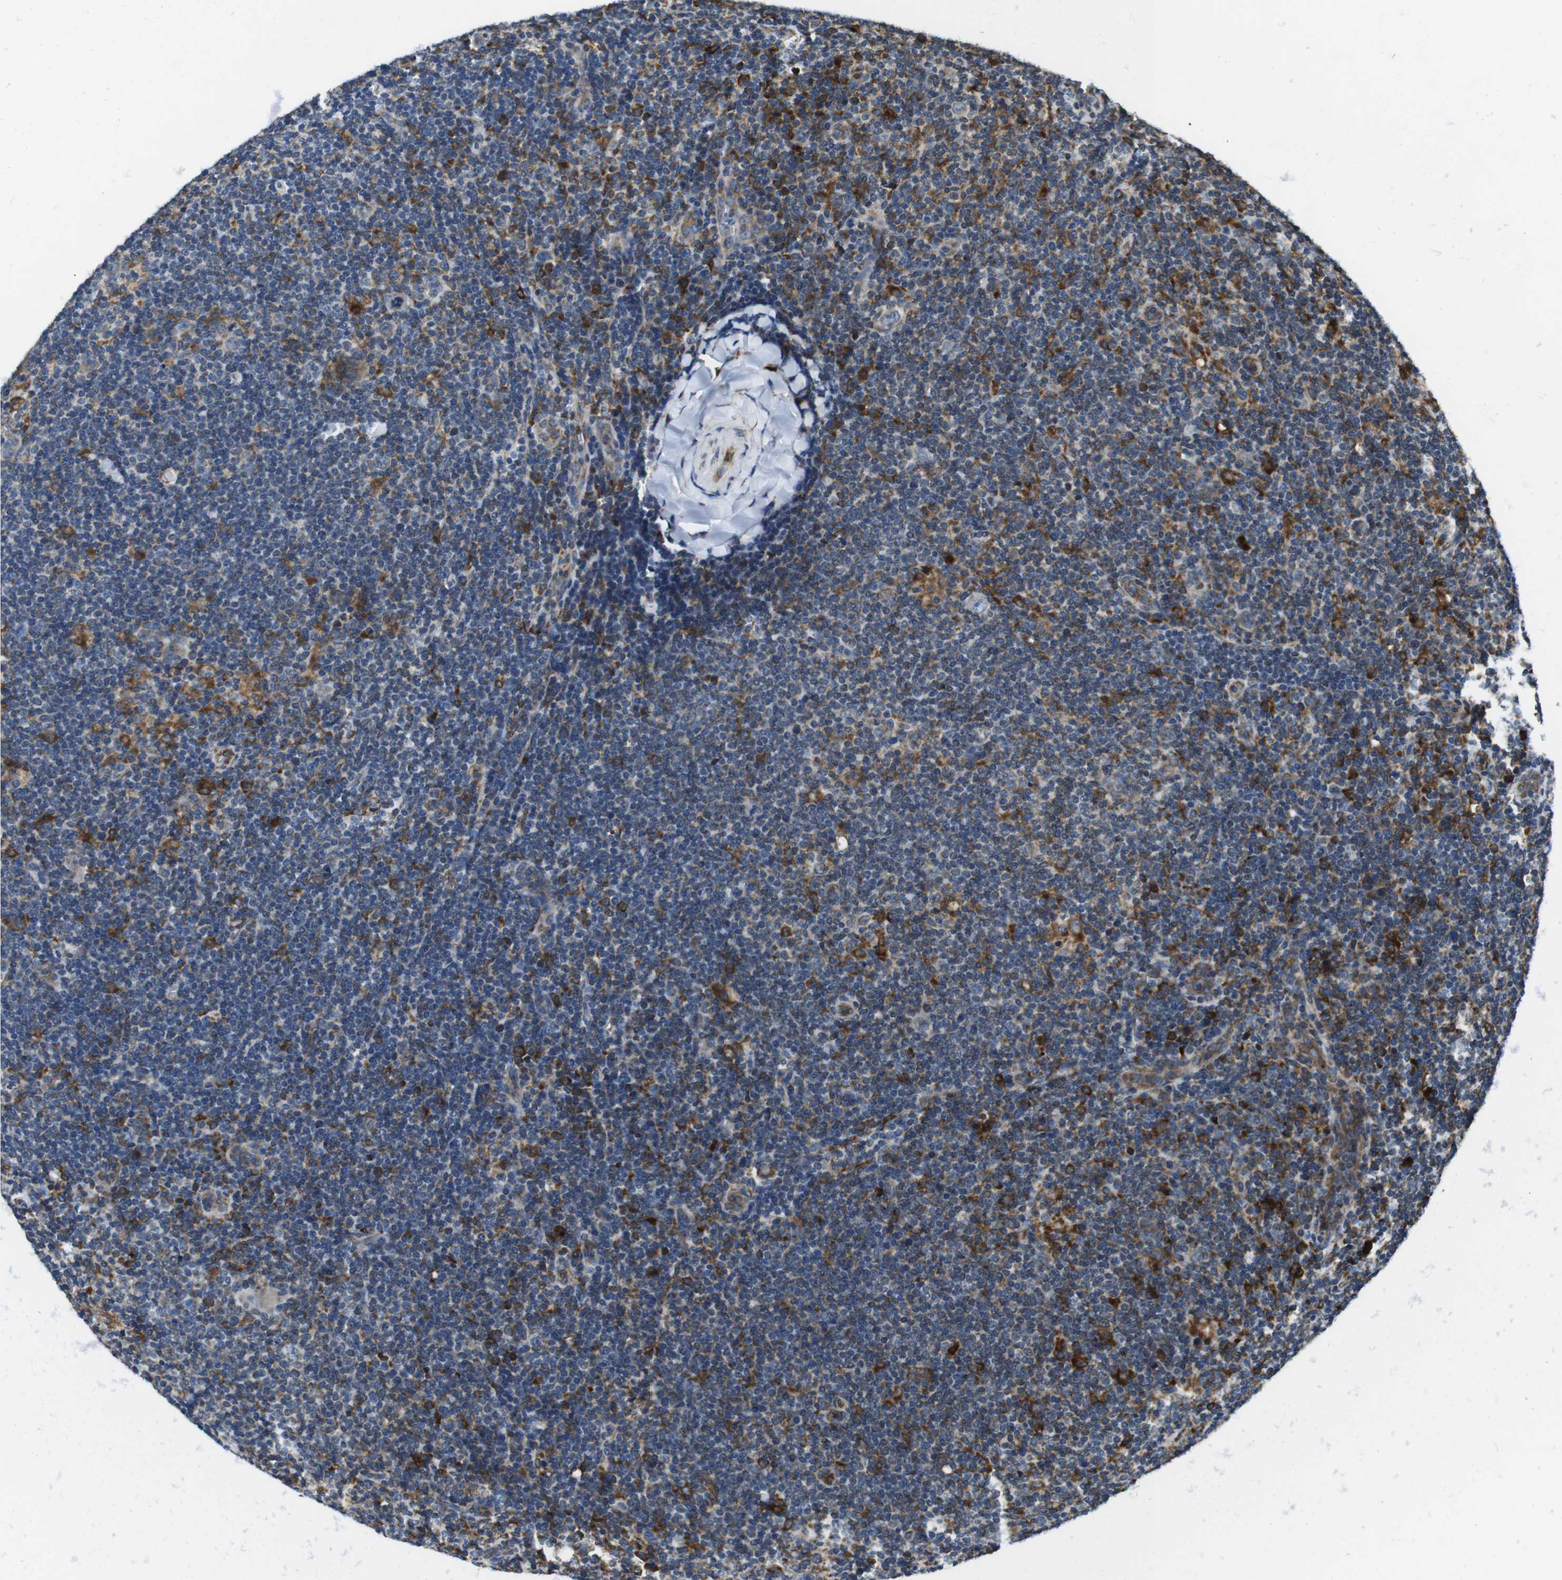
{"staining": {"intensity": "weak", "quantity": ">75%", "location": "cytoplasmic/membranous"}, "tissue": "lymphoma", "cell_type": "Tumor cells", "image_type": "cancer", "snomed": [{"axis": "morphology", "description": "Hodgkin's disease, NOS"}, {"axis": "topography", "description": "Lymph node"}], "caption": "Lymphoma stained for a protein (brown) reveals weak cytoplasmic/membranous positive staining in approximately >75% of tumor cells.", "gene": "UGGT1", "patient": {"sex": "female", "age": 57}}